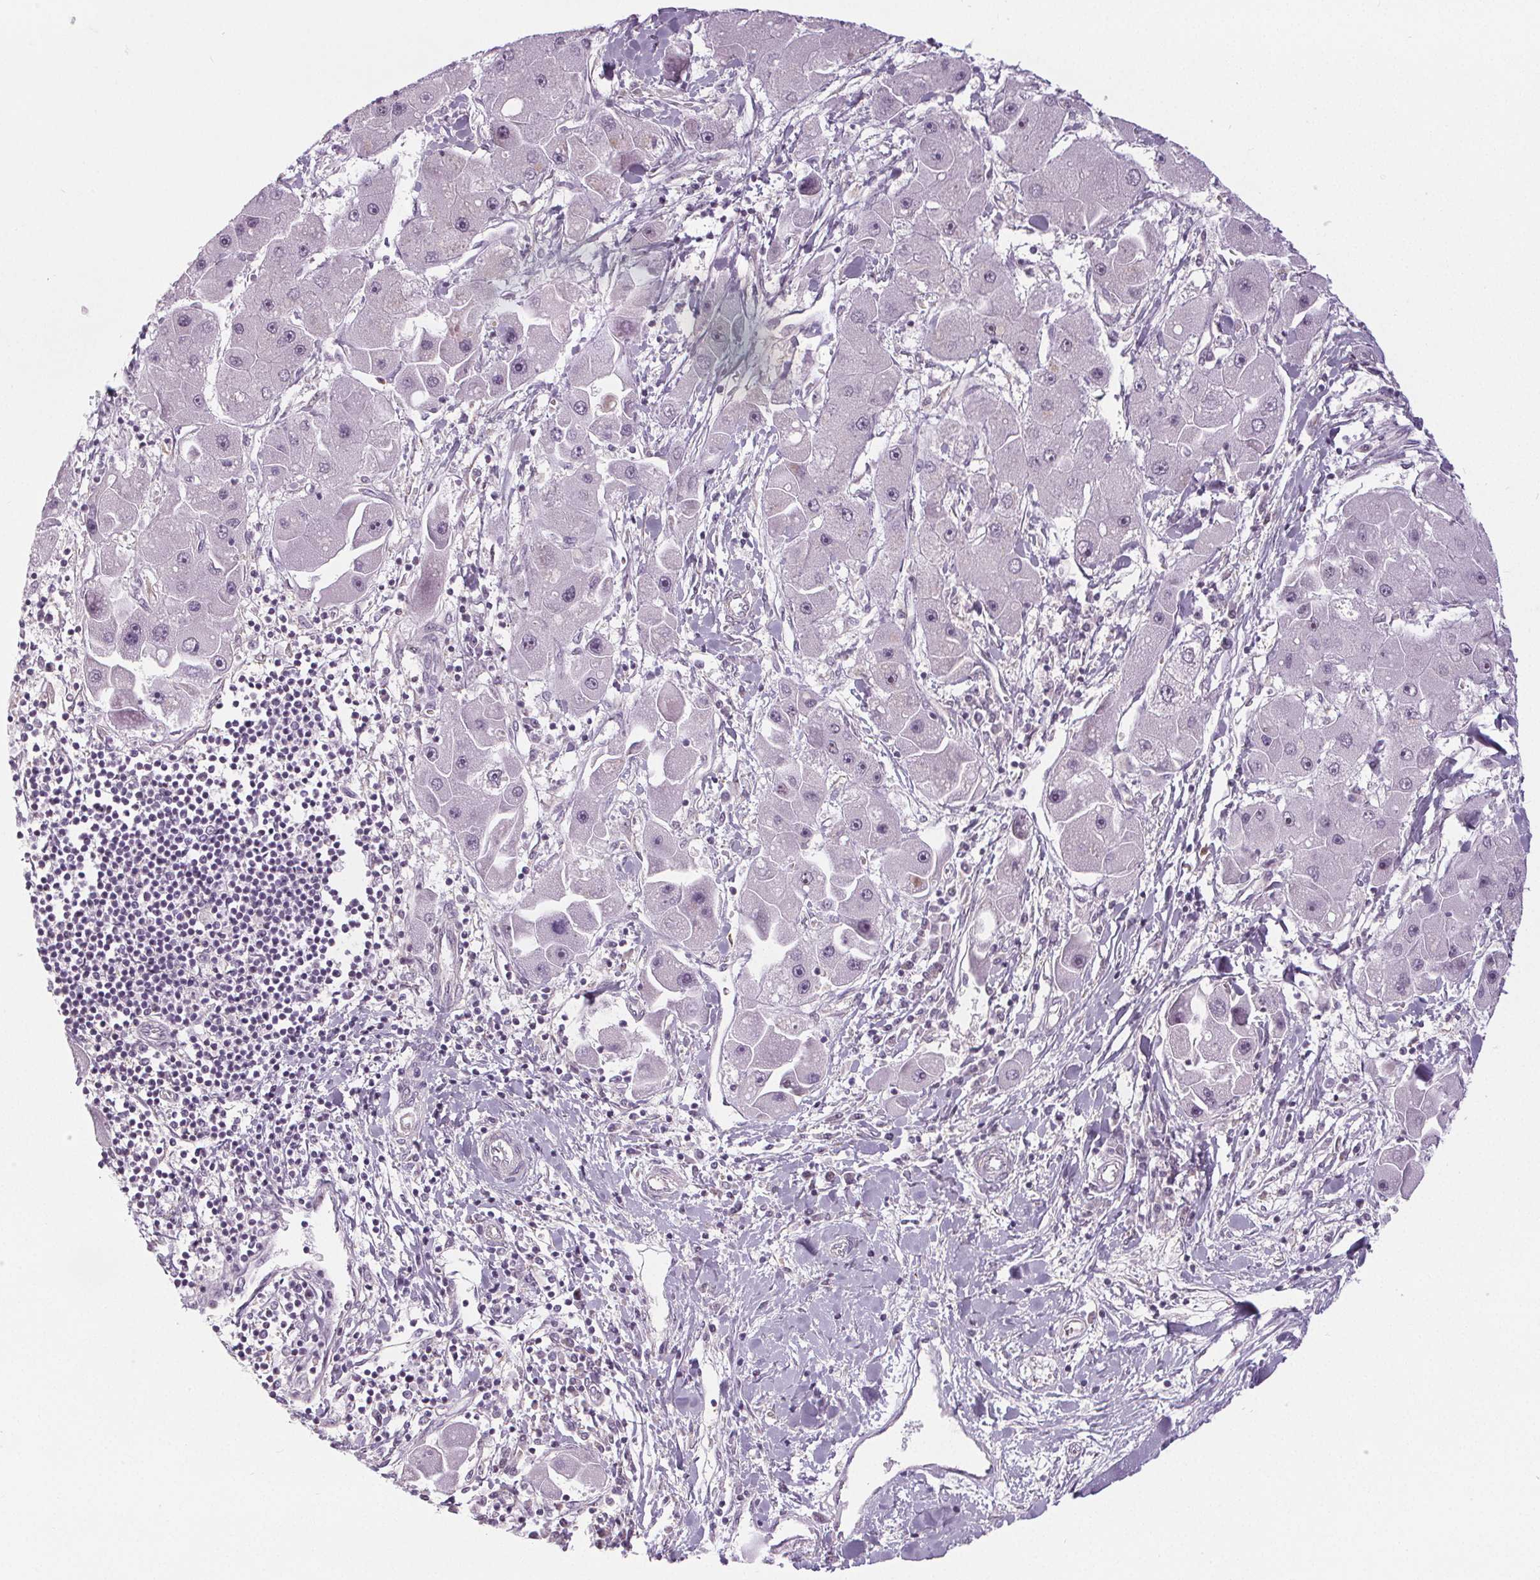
{"staining": {"intensity": "weak", "quantity": "<25%", "location": "nuclear"}, "tissue": "liver cancer", "cell_type": "Tumor cells", "image_type": "cancer", "snomed": [{"axis": "morphology", "description": "Carcinoma, Hepatocellular, NOS"}, {"axis": "topography", "description": "Liver"}], "caption": "This micrograph is of liver cancer stained with immunohistochemistry to label a protein in brown with the nuclei are counter-stained blue. There is no expression in tumor cells.", "gene": "NOLC1", "patient": {"sex": "male", "age": 24}}